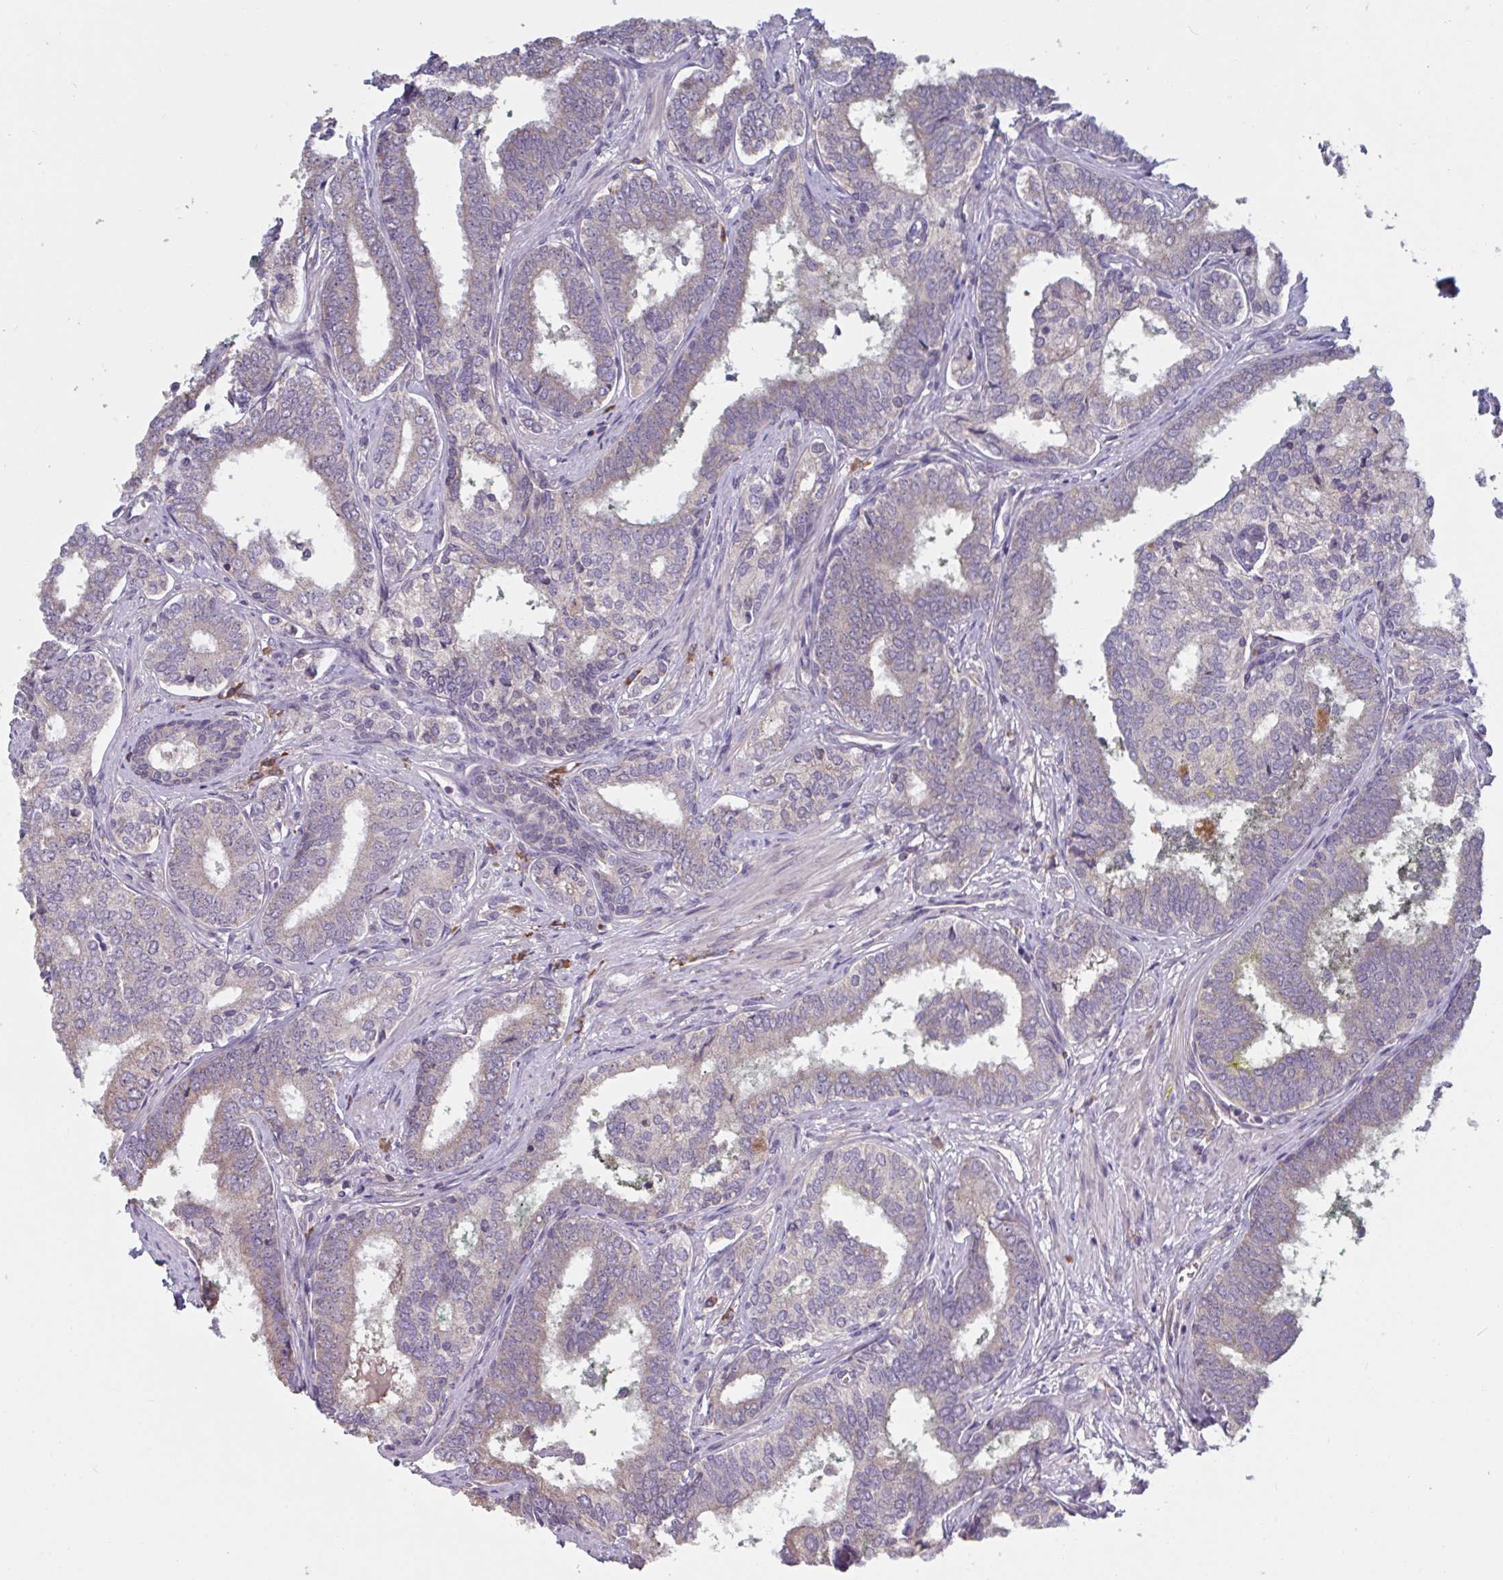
{"staining": {"intensity": "weak", "quantity": "25%-75%", "location": "cytoplasmic/membranous"}, "tissue": "prostate cancer", "cell_type": "Tumor cells", "image_type": "cancer", "snomed": [{"axis": "morphology", "description": "Adenocarcinoma, High grade"}, {"axis": "topography", "description": "Prostate"}], "caption": "A brown stain labels weak cytoplasmic/membranous expression of a protein in prostate cancer (adenocarcinoma (high-grade)) tumor cells.", "gene": "CD1E", "patient": {"sex": "male", "age": 72}}